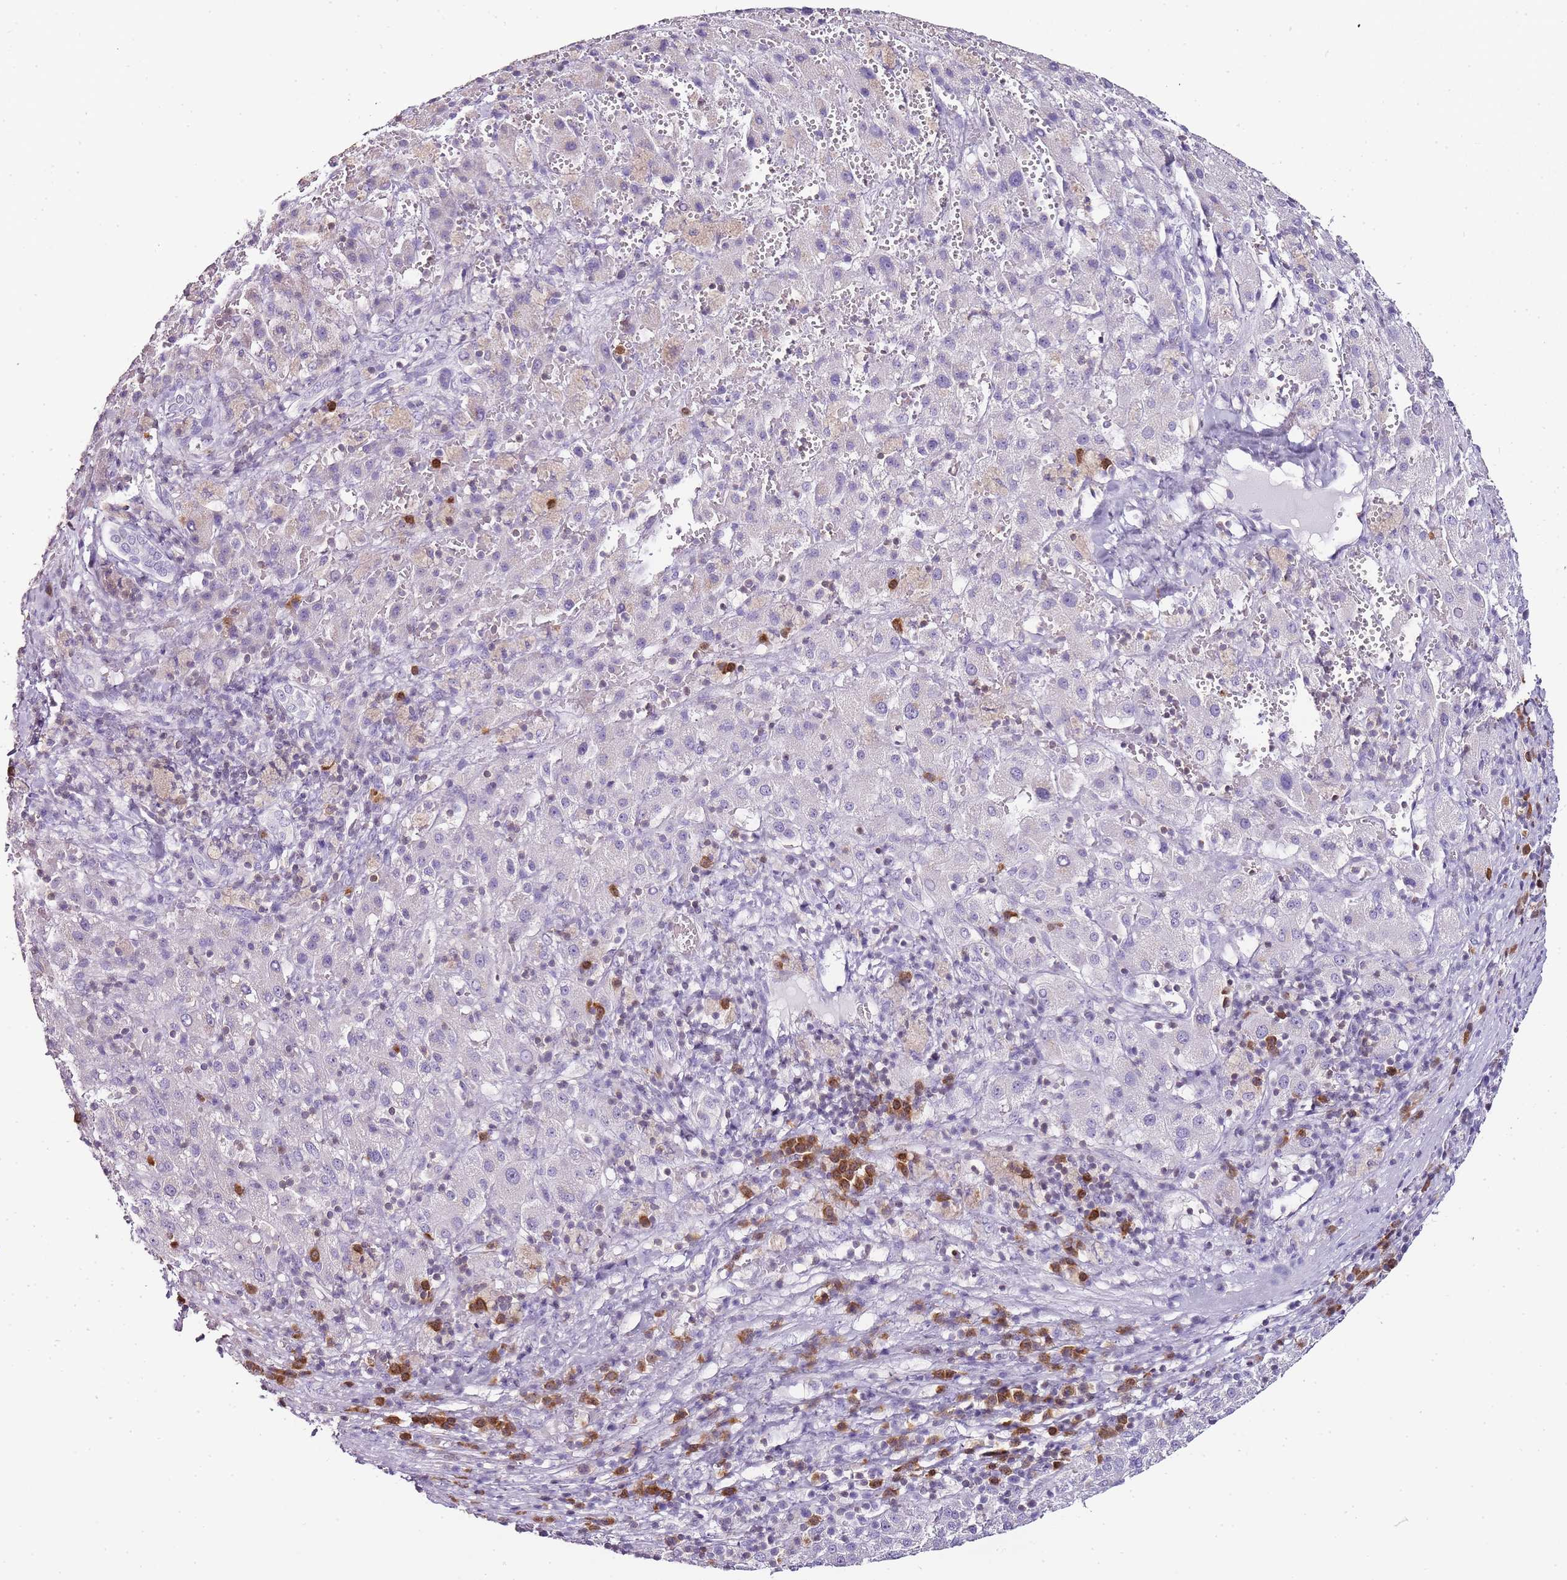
{"staining": {"intensity": "negative", "quantity": "none", "location": "none"}, "tissue": "liver cancer", "cell_type": "Tumor cells", "image_type": "cancer", "snomed": [{"axis": "morphology", "description": "Carcinoma, Hepatocellular, NOS"}, {"axis": "topography", "description": "Liver"}], "caption": "The histopathology image reveals no significant positivity in tumor cells of liver cancer.", "gene": "ZBP1", "patient": {"sex": "female", "age": 58}}